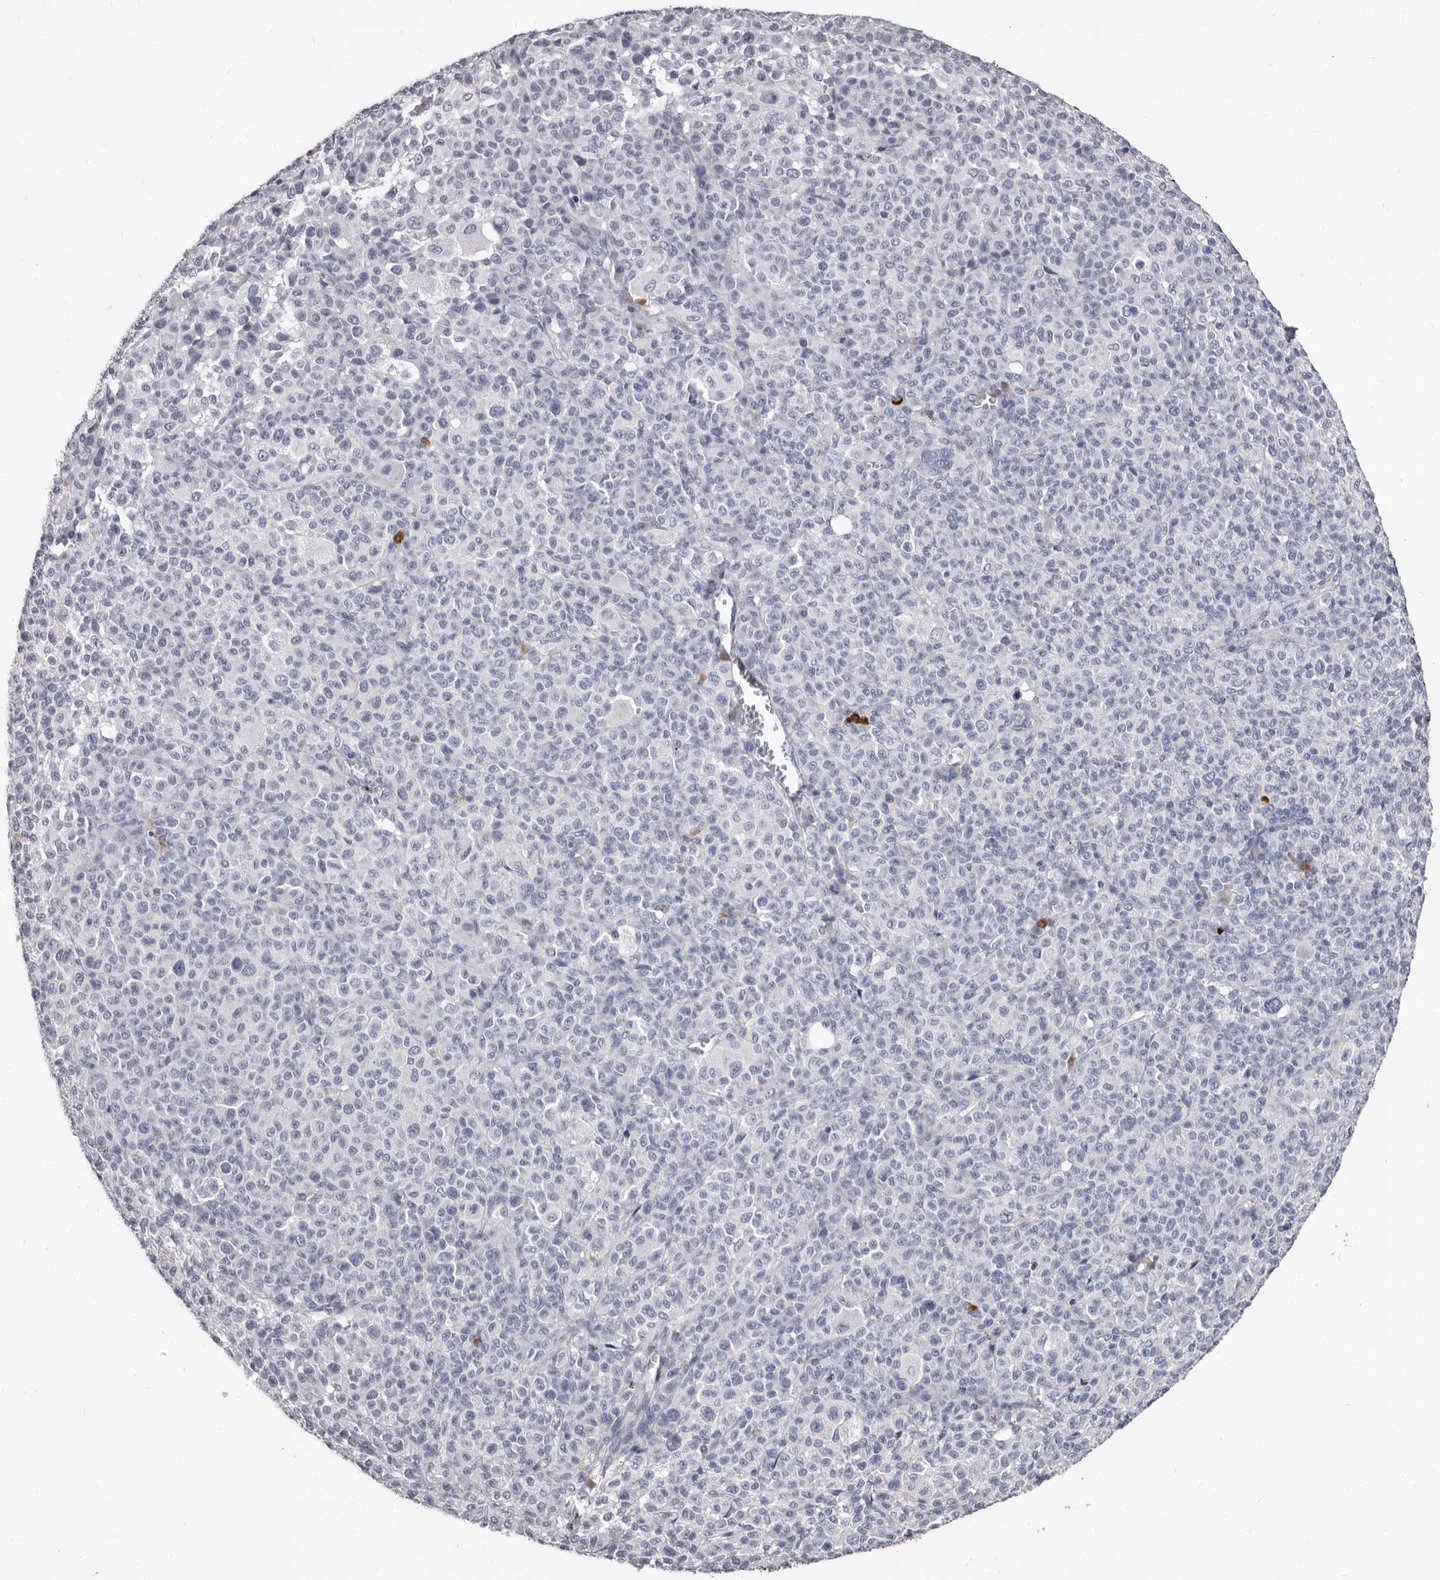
{"staining": {"intensity": "negative", "quantity": "none", "location": "none"}, "tissue": "melanoma", "cell_type": "Tumor cells", "image_type": "cancer", "snomed": [{"axis": "morphology", "description": "Malignant melanoma, Metastatic site"}, {"axis": "topography", "description": "Skin"}], "caption": "An IHC histopathology image of malignant melanoma (metastatic site) is shown. There is no staining in tumor cells of malignant melanoma (metastatic site).", "gene": "GZMH", "patient": {"sex": "female", "age": 74}}